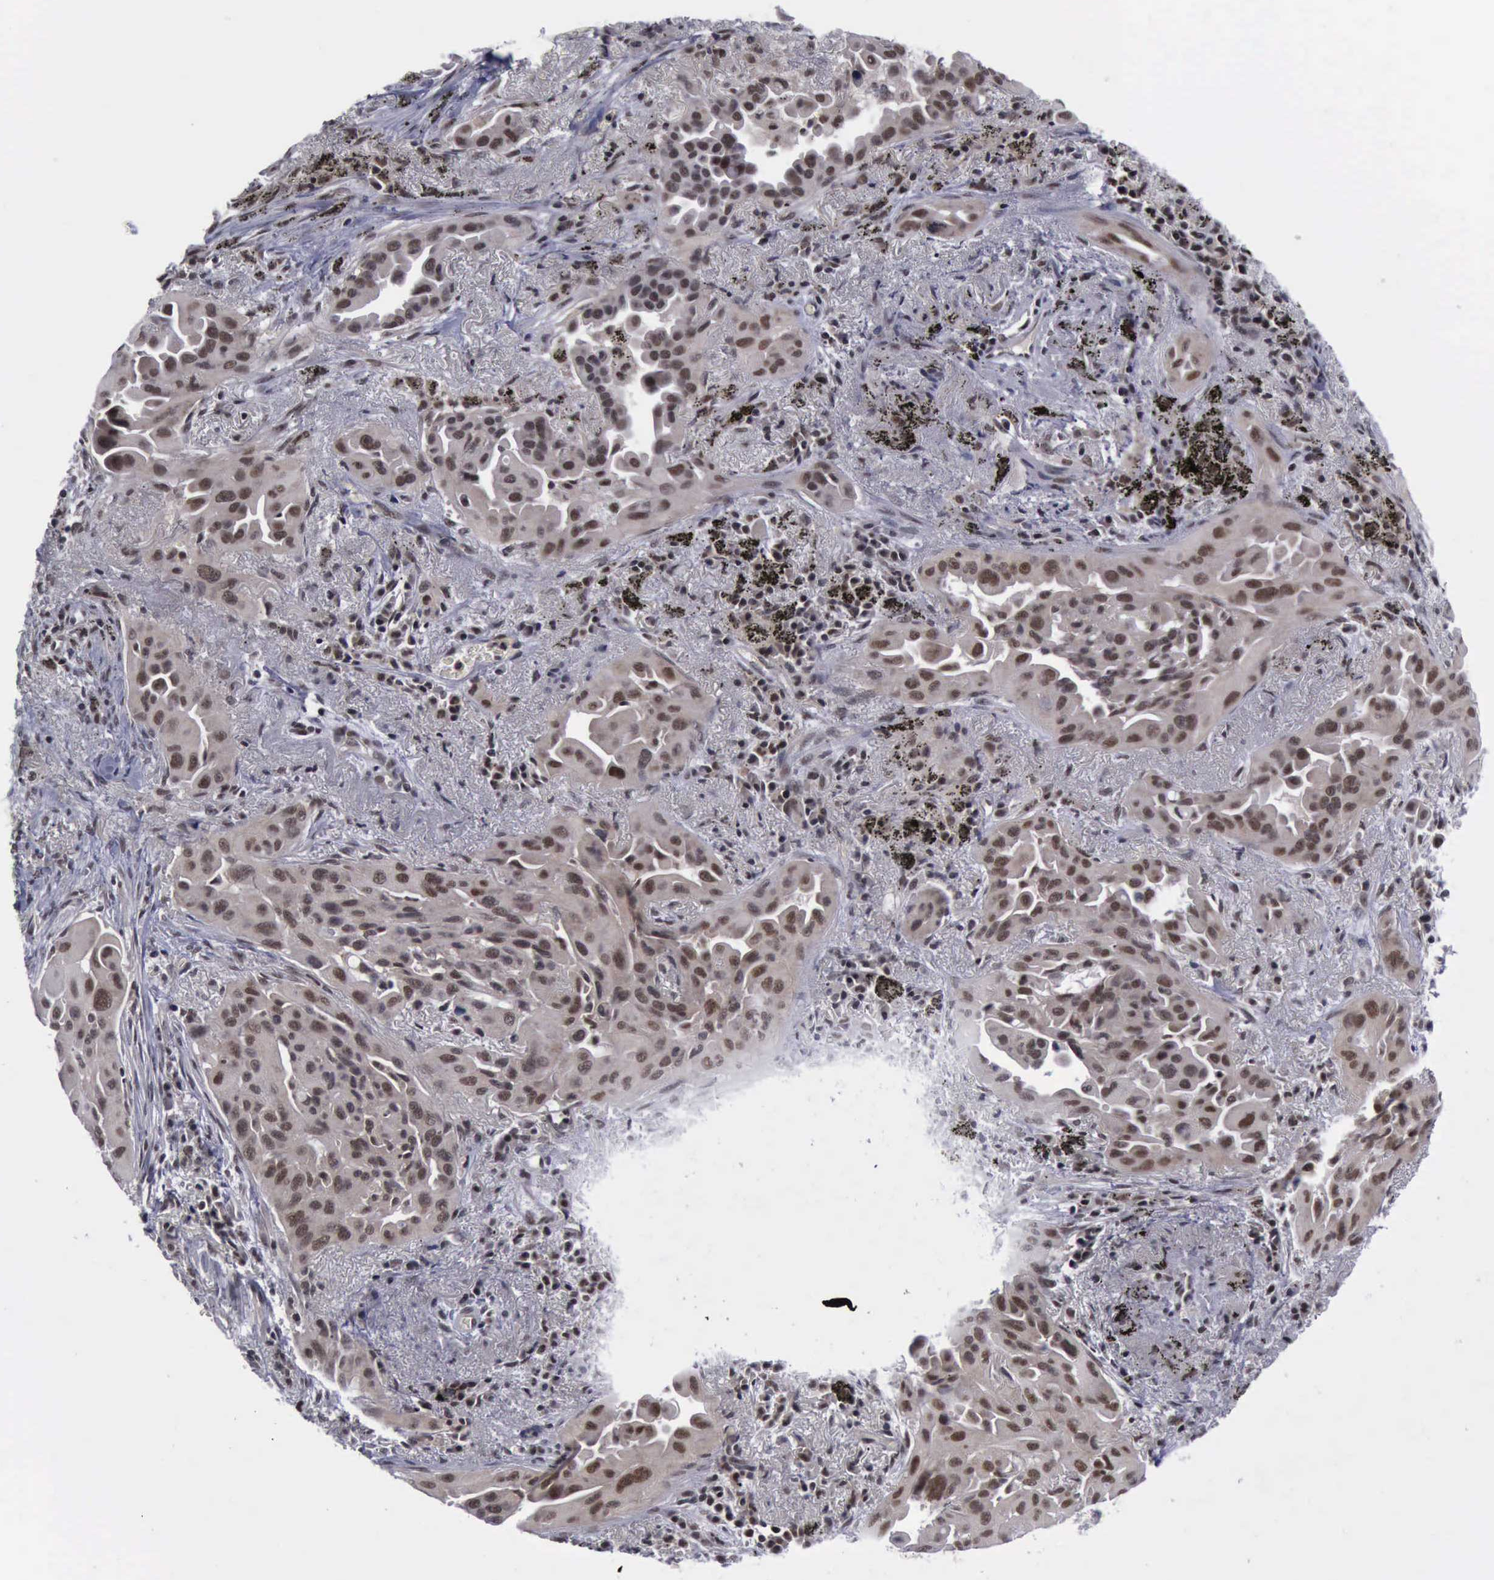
{"staining": {"intensity": "moderate", "quantity": ">75%", "location": "cytoplasmic/membranous,nuclear"}, "tissue": "lung cancer", "cell_type": "Tumor cells", "image_type": "cancer", "snomed": [{"axis": "morphology", "description": "Adenocarcinoma, NOS"}, {"axis": "topography", "description": "Lung"}], "caption": "Brown immunohistochemical staining in lung cancer exhibits moderate cytoplasmic/membranous and nuclear positivity in approximately >75% of tumor cells.", "gene": "ATM", "patient": {"sex": "male", "age": 68}}